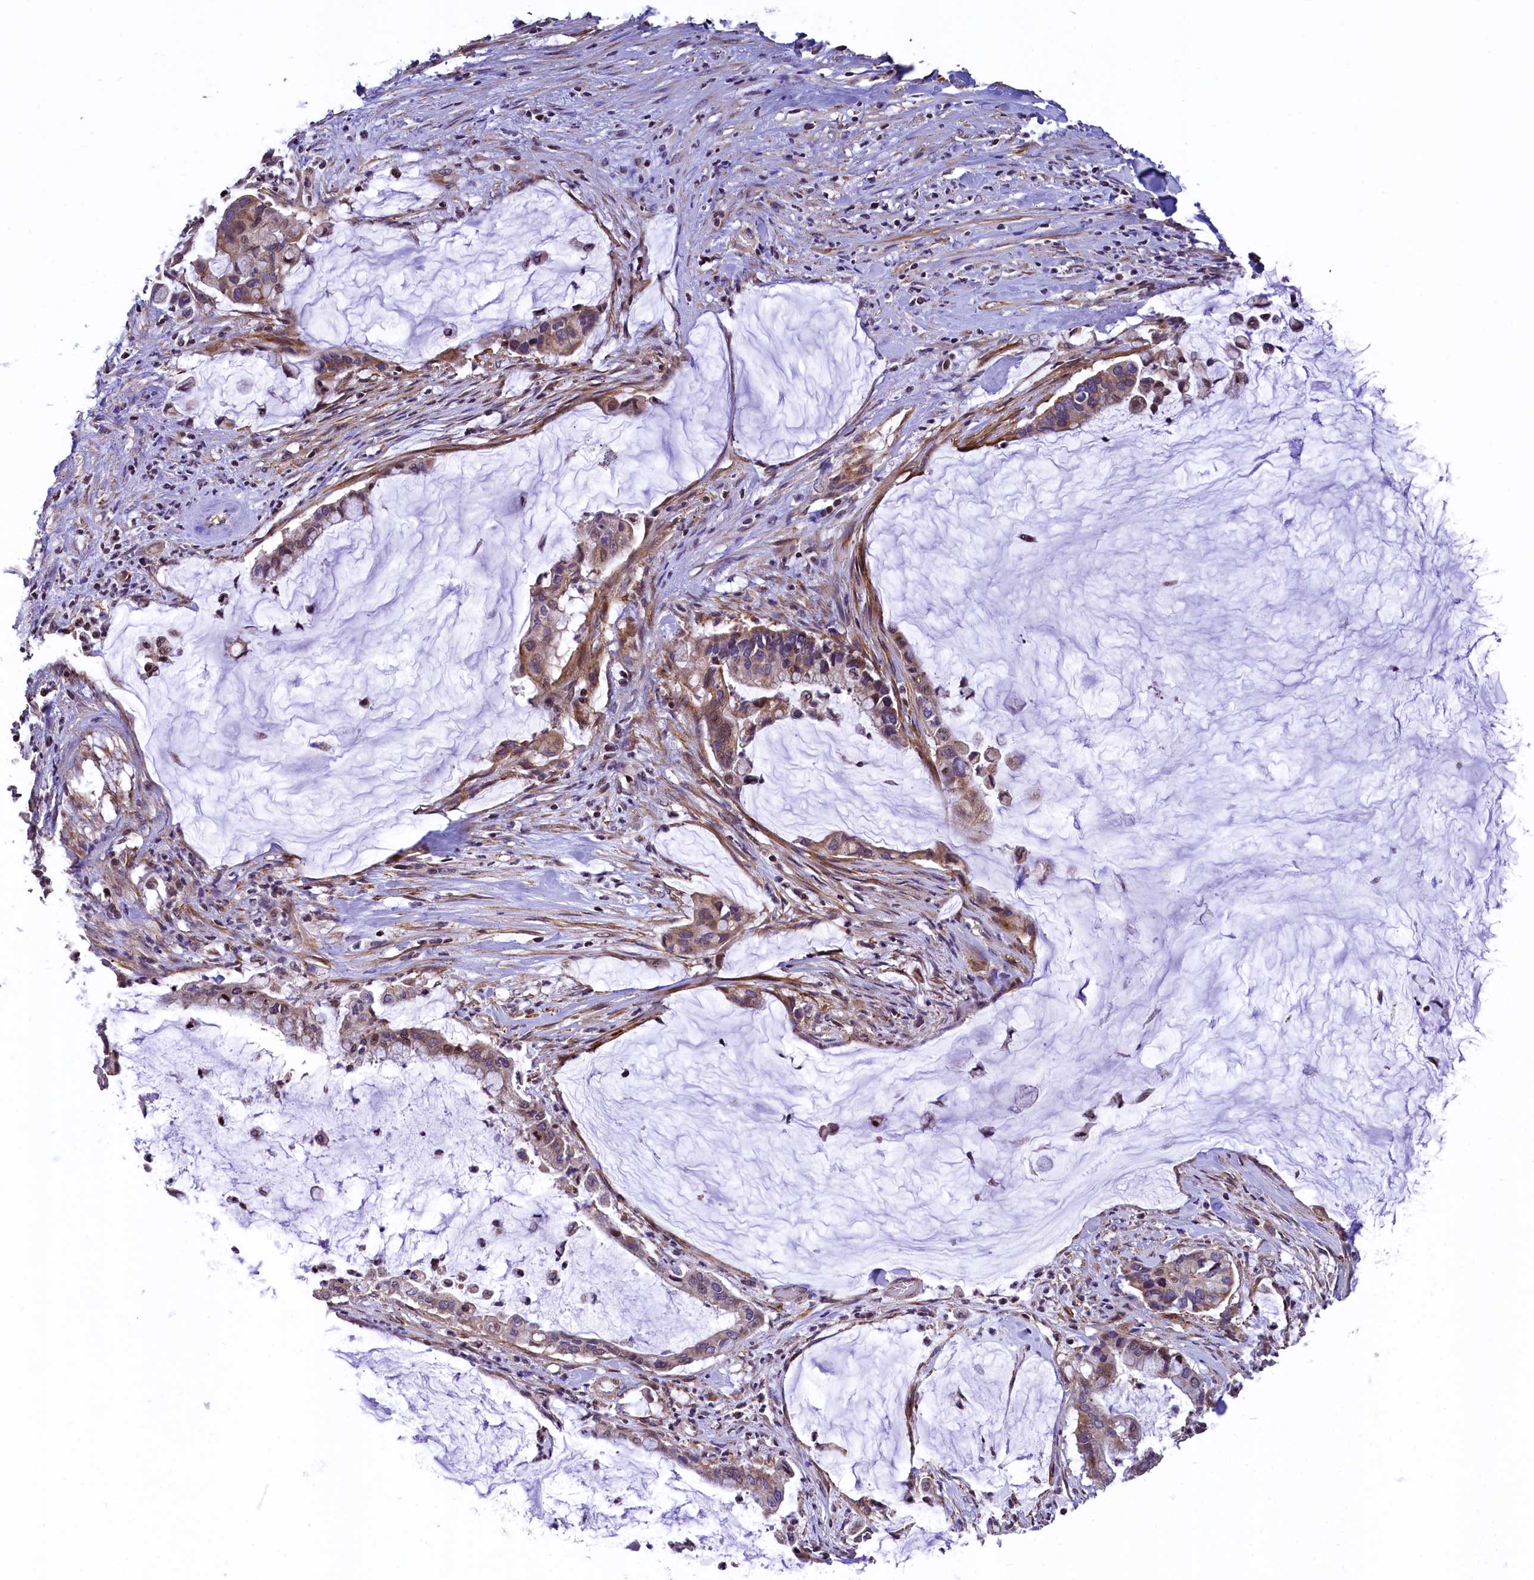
{"staining": {"intensity": "moderate", "quantity": ">75%", "location": "cytoplasmic/membranous"}, "tissue": "pancreatic cancer", "cell_type": "Tumor cells", "image_type": "cancer", "snomed": [{"axis": "morphology", "description": "Adenocarcinoma, NOS"}, {"axis": "topography", "description": "Pancreas"}], "caption": "Tumor cells reveal moderate cytoplasmic/membranous expression in about >75% of cells in pancreatic adenocarcinoma. (brown staining indicates protein expression, while blue staining denotes nuclei).", "gene": "ZNF2", "patient": {"sex": "male", "age": 41}}